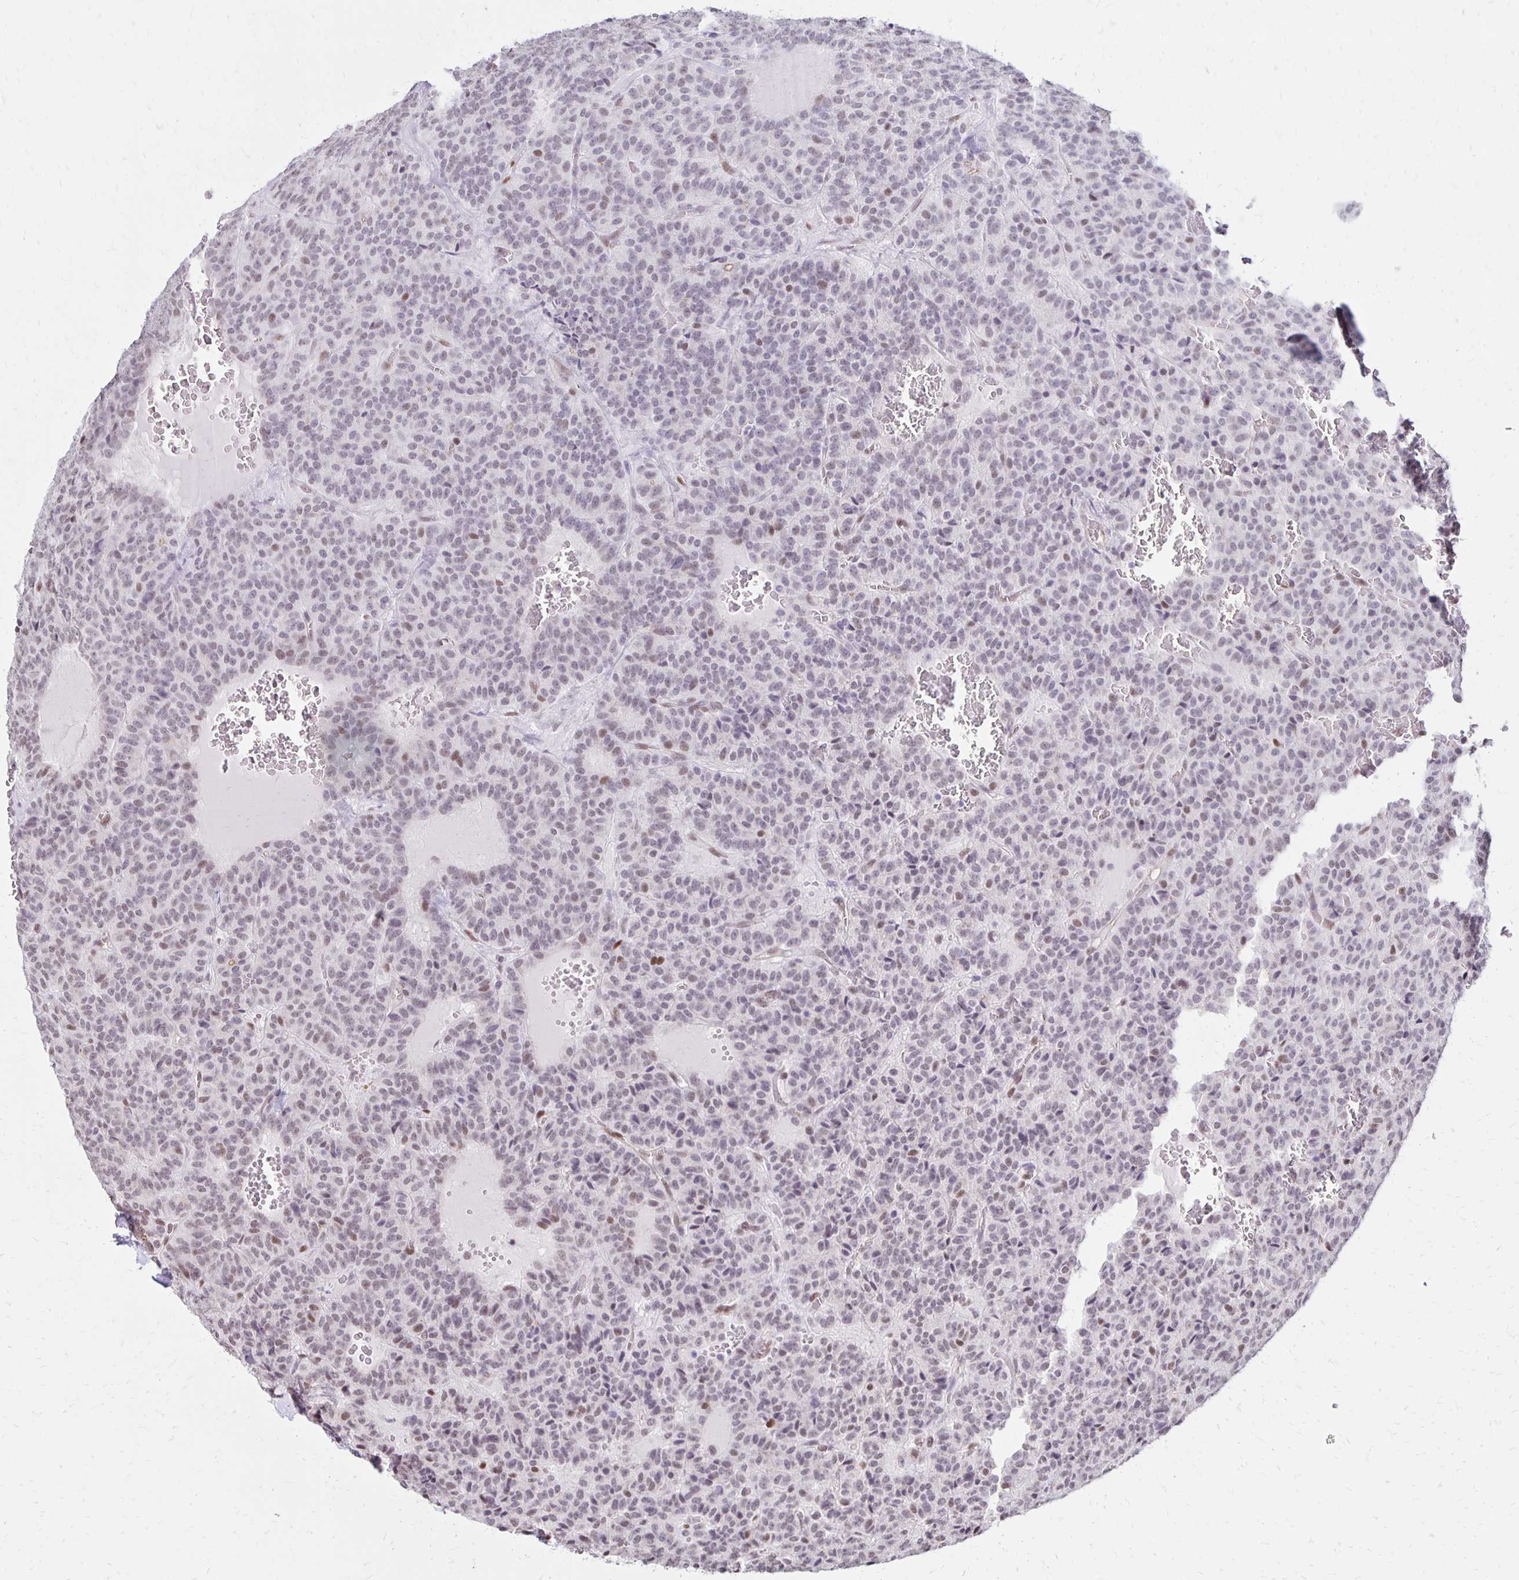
{"staining": {"intensity": "weak", "quantity": "25%-75%", "location": "nuclear"}, "tissue": "carcinoid", "cell_type": "Tumor cells", "image_type": "cancer", "snomed": [{"axis": "morphology", "description": "Carcinoid, malignant, NOS"}, {"axis": "topography", "description": "Lung"}], "caption": "Protein expression analysis of carcinoid exhibits weak nuclear positivity in approximately 25%-75% of tumor cells. The staining was performed using DAB, with brown indicating positive protein expression. Nuclei are stained blue with hematoxylin.", "gene": "DDB2", "patient": {"sex": "male", "age": 70}}